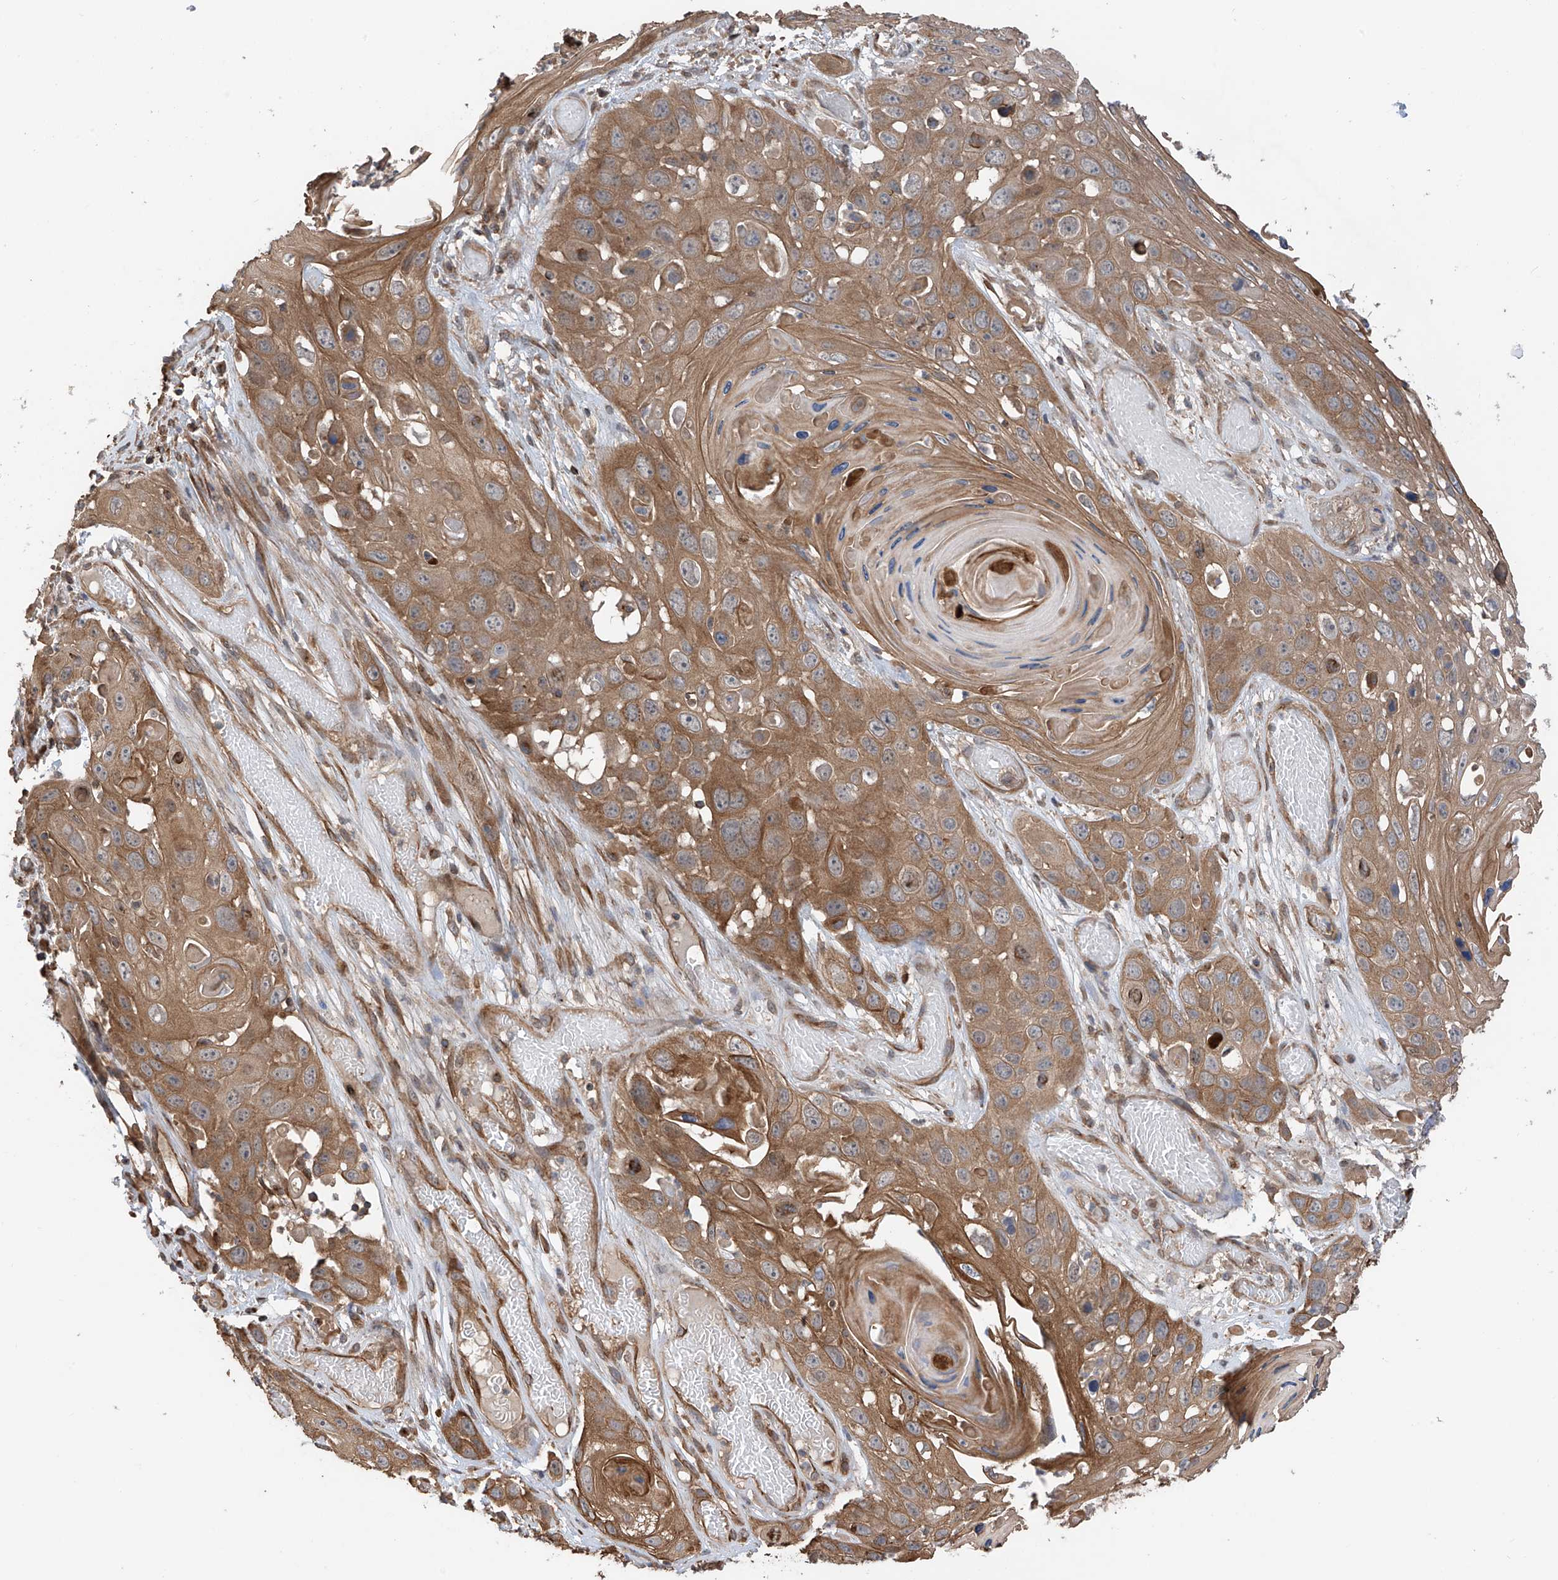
{"staining": {"intensity": "moderate", "quantity": ">75%", "location": "cytoplasmic/membranous"}, "tissue": "skin cancer", "cell_type": "Tumor cells", "image_type": "cancer", "snomed": [{"axis": "morphology", "description": "Squamous cell carcinoma, NOS"}, {"axis": "topography", "description": "Skin"}], "caption": "An image of human skin squamous cell carcinoma stained for a protein displays moderate cytoplasmic/membranous brown staining in tumor cells. The protein is shown in brown color, while the nuclei are stained blue.", "gene": "RPAIN", "patient": {"sex": "male", "age": 55}}